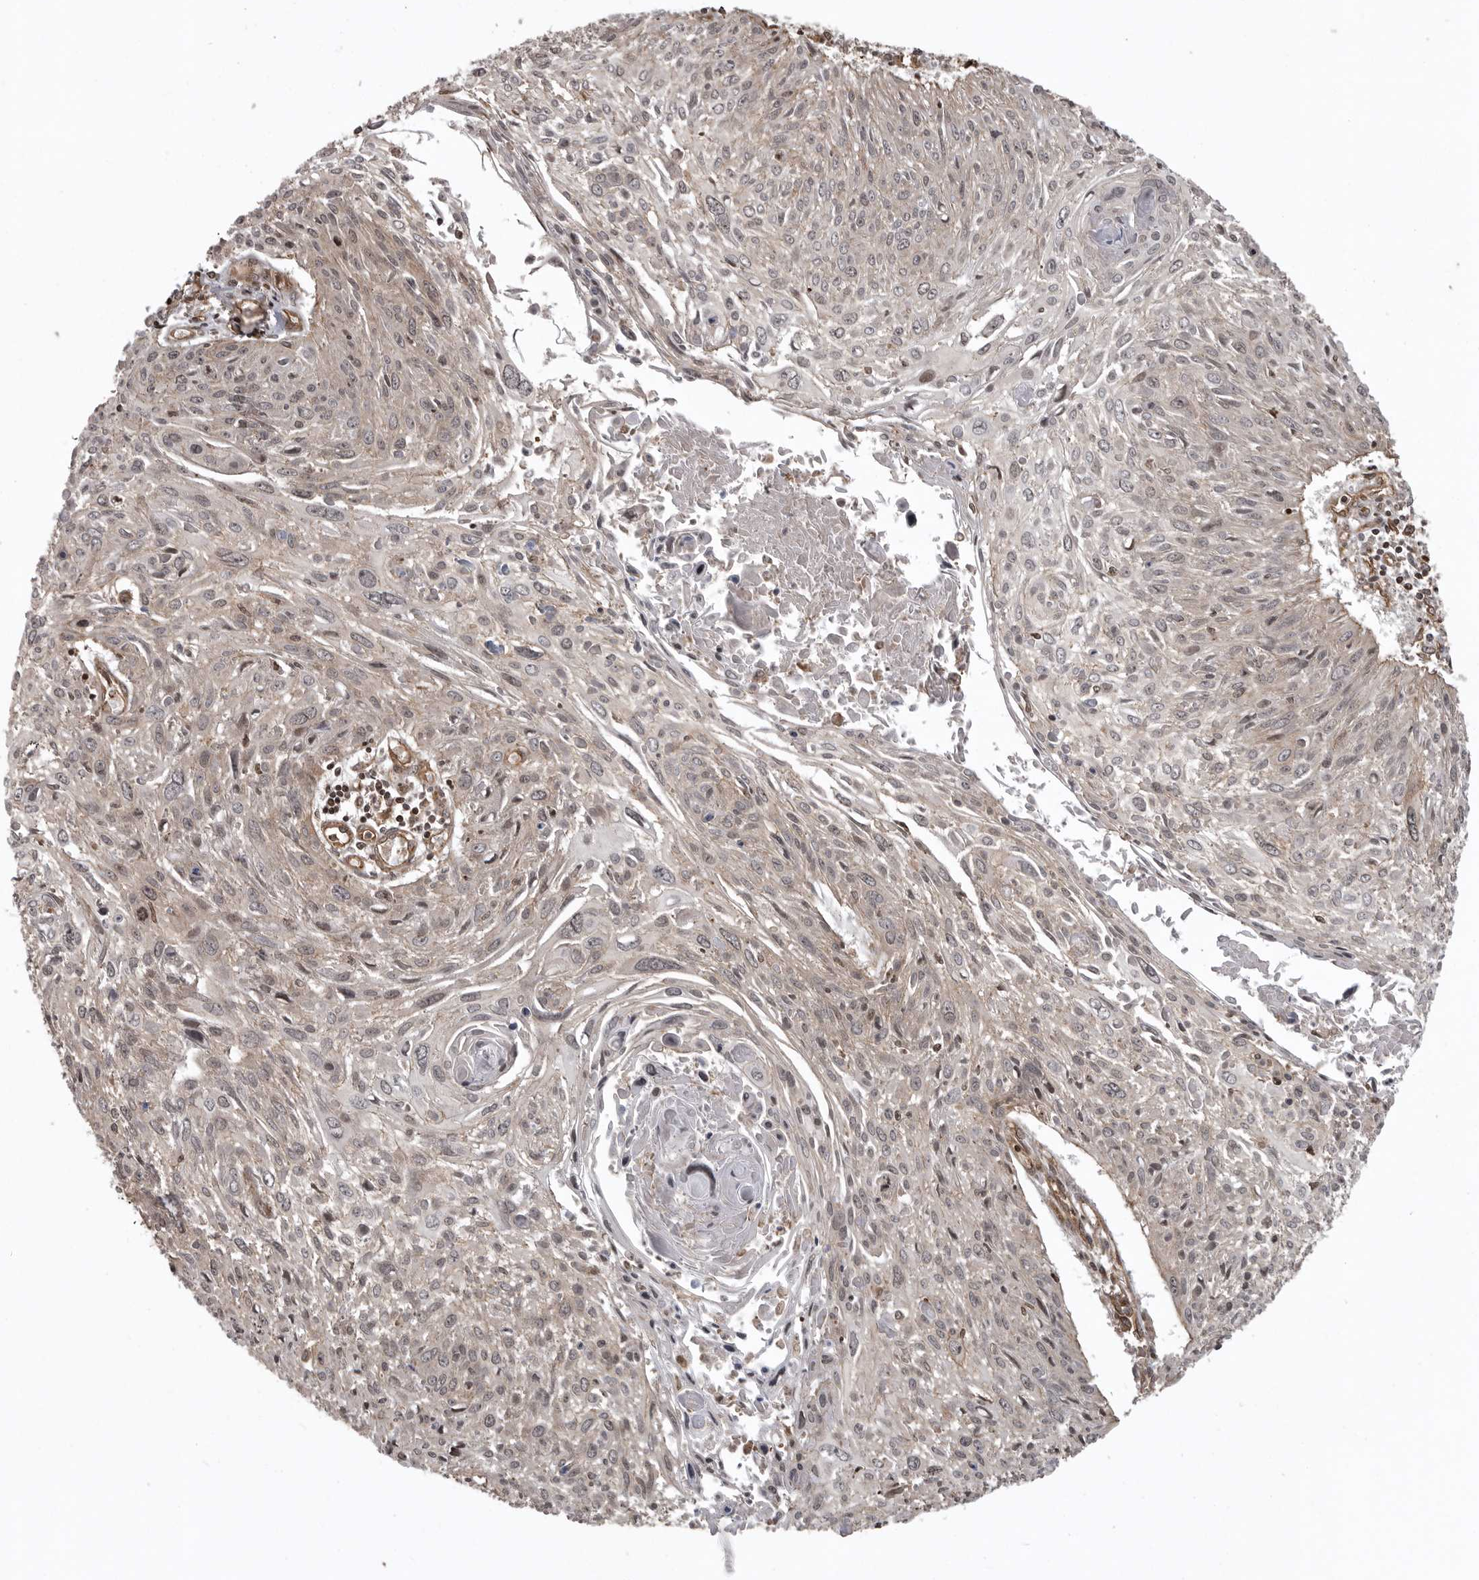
{"staining": {"intensity": "weak", "quantity": "25%-75%", "location": "cytoplasmic/membranous"}, "tissue": "cervical cancer", "cell_type": "Tumor cells", "image_type": "cancer", "snomed": [{"axis": "morphology", "description": "Squamous cell carcinoma, NOS"}, {"axis": "topography", "description": "Cervix"}], "caption": "The micrograph displays staining of cervical cancer, revealing weak cytoplasmic/membranous protein staining (brown color) within tumor cells.", "gene": "DNAJC8", "patient": {"sex": "female", "age": 51}}